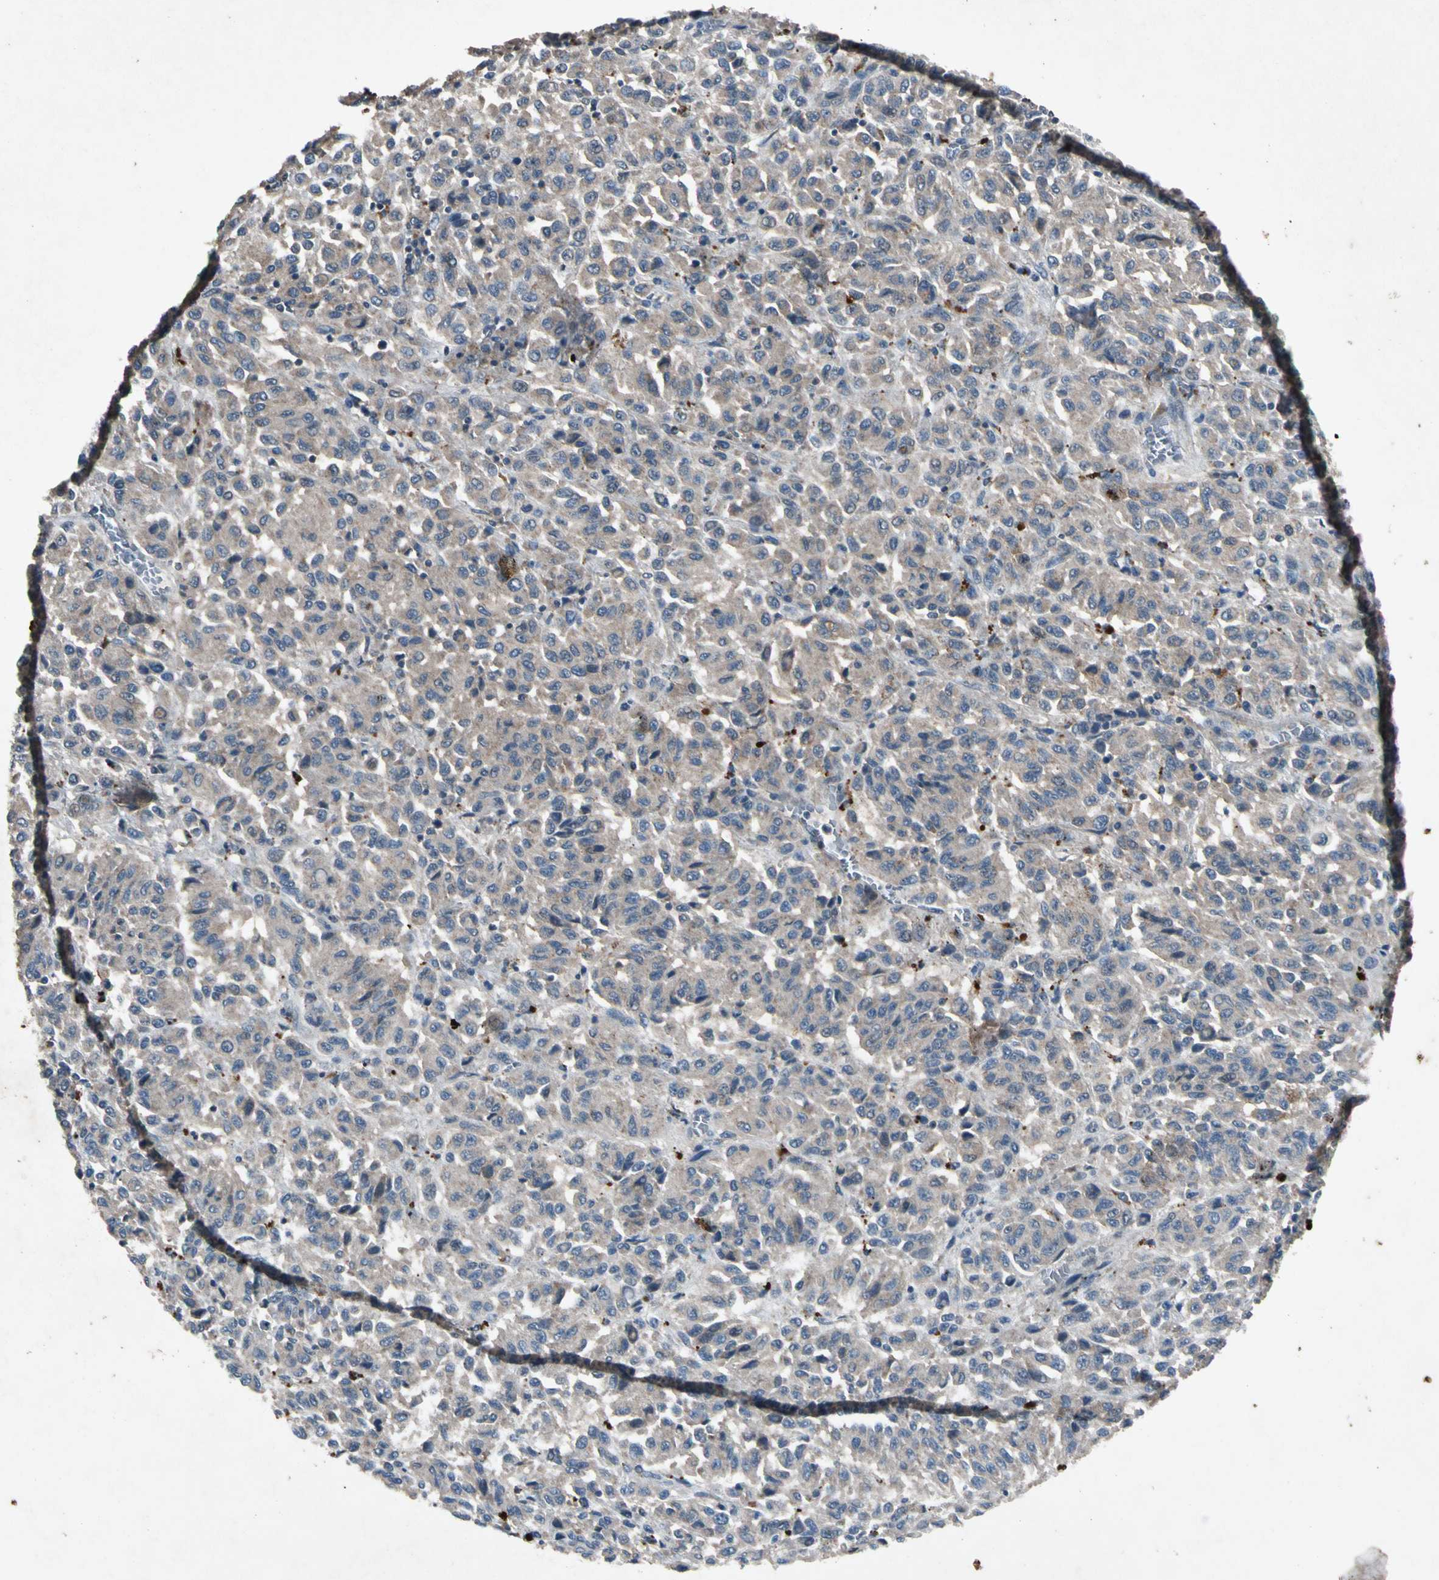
{"staining": {"intensity": "weak", "quantity": "25%-75%", "location": "cytoplasmic/membranous"}, "tissue": "melanoma", "cell_type": "Tumor cells", "image_type": "cancer", "snomed": [{"axis": "morphology", "description": "Malignant melanoma, Metastatic site"}, {"axis": "topography", "description": "Lung"}], "caption": "Protein expression analysis of human melanoma reveals weak cytoplasmic/membranous staining in approximately 25%-75% of tumor cells.", "gene": "GPLD1", "patient": {"sex": "male", "age": 64}}